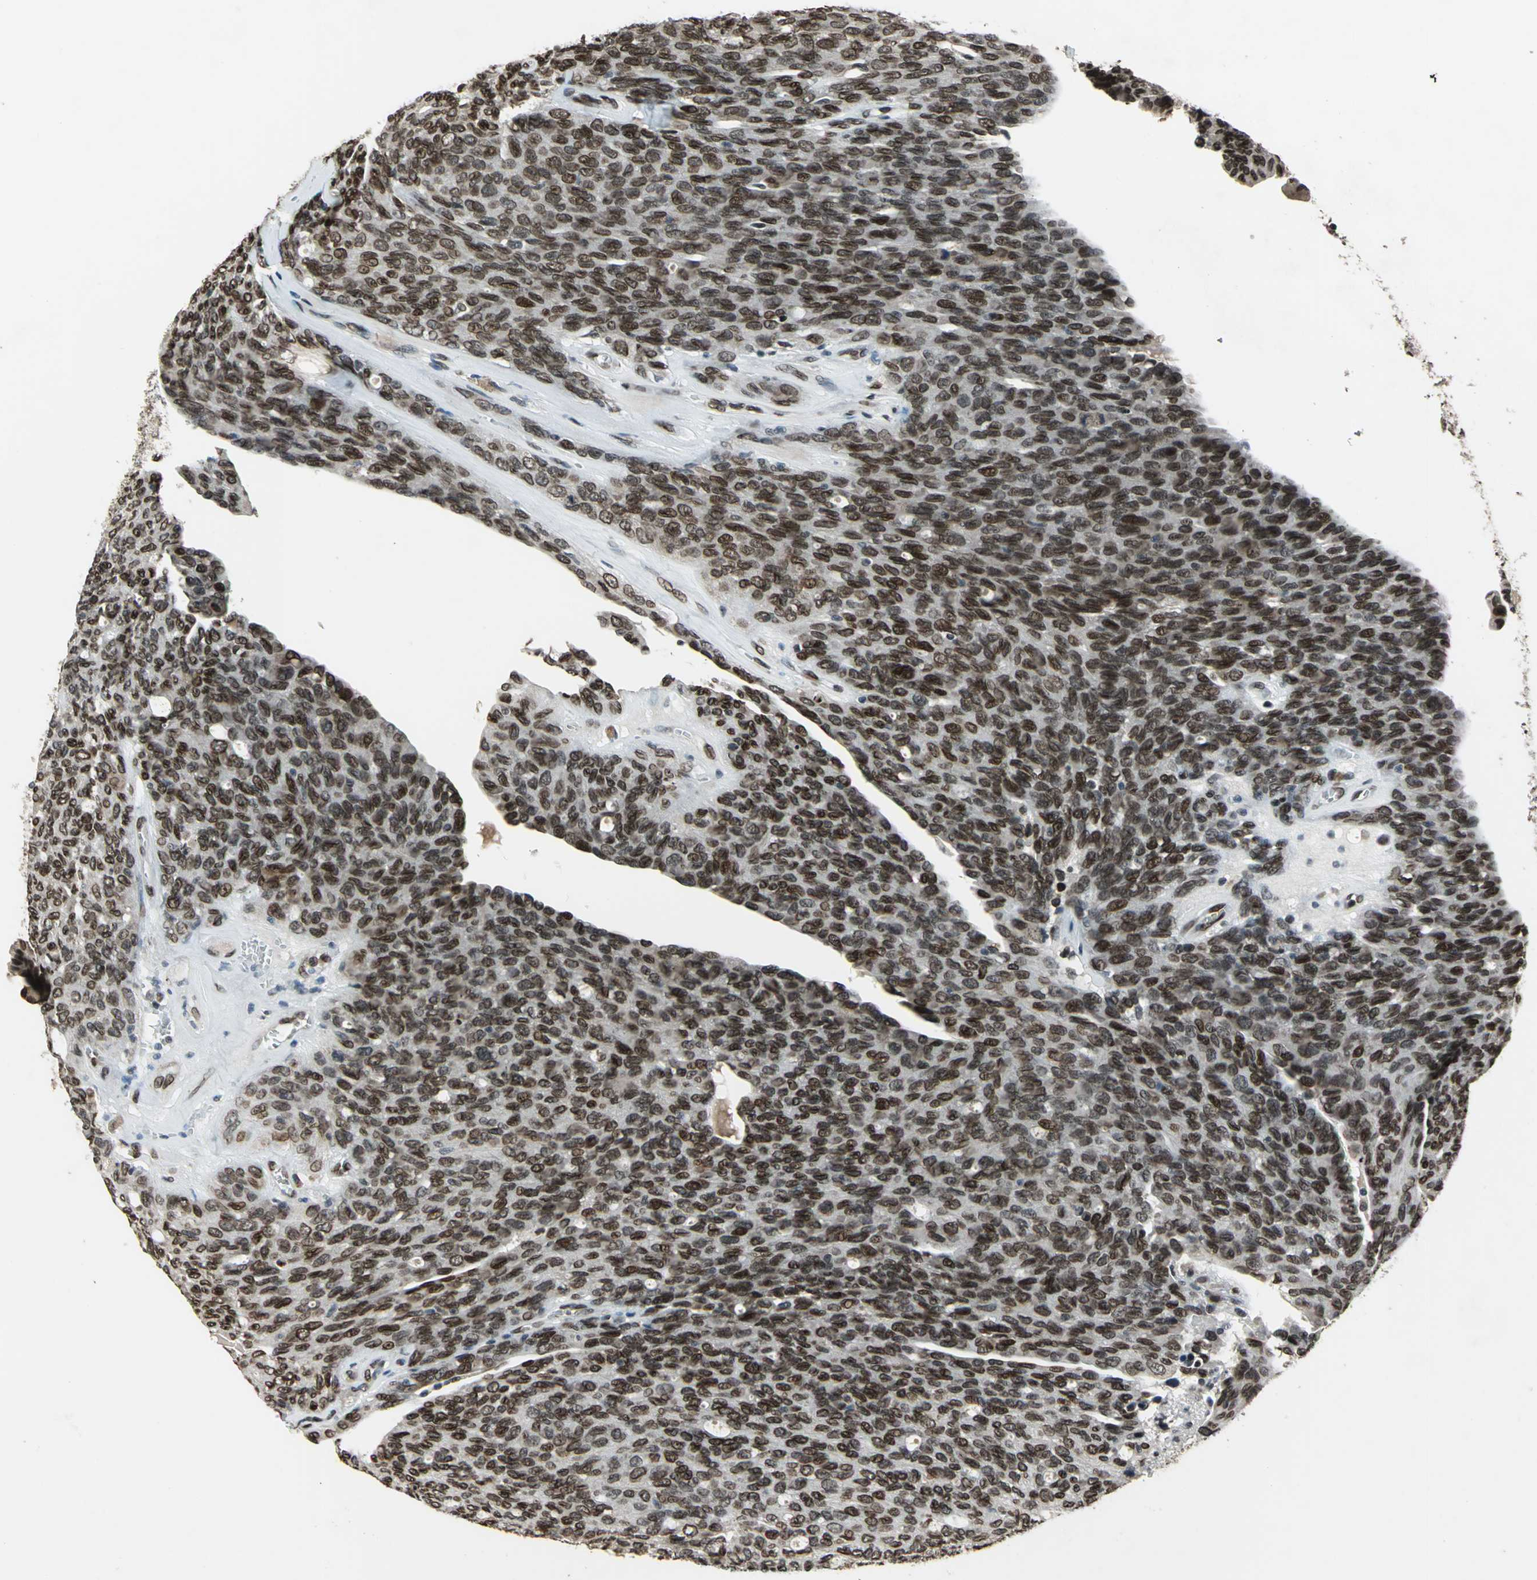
{"staining": {"intensity": "strong", "quantity": ">75%", "location": "nuclear"}, "tissue": "ovarian cancer", "cell_type": "Tumor cells", "image_type": "cancer", "snomed": [{"axis": "morphology", "description": "Carcinoma, endometroid"}, {"axis": "topography", "description": "Ovary"}], "caption": "Immunohistochemistry (IHC) staining of ovarian endometroid carcinoma, which exhibits high levels of strong nuclear expression in approximately >75% of tumor cells indicating strong nuclear protein positivity. The staining was performed using DAB (3,3'-diaminobenzidine) (brown) for protein detection and nuclei were counterstained in hematoxylin (blue).", "gene": "ISY1", "patient": {"sex": "female", "age": 60}}